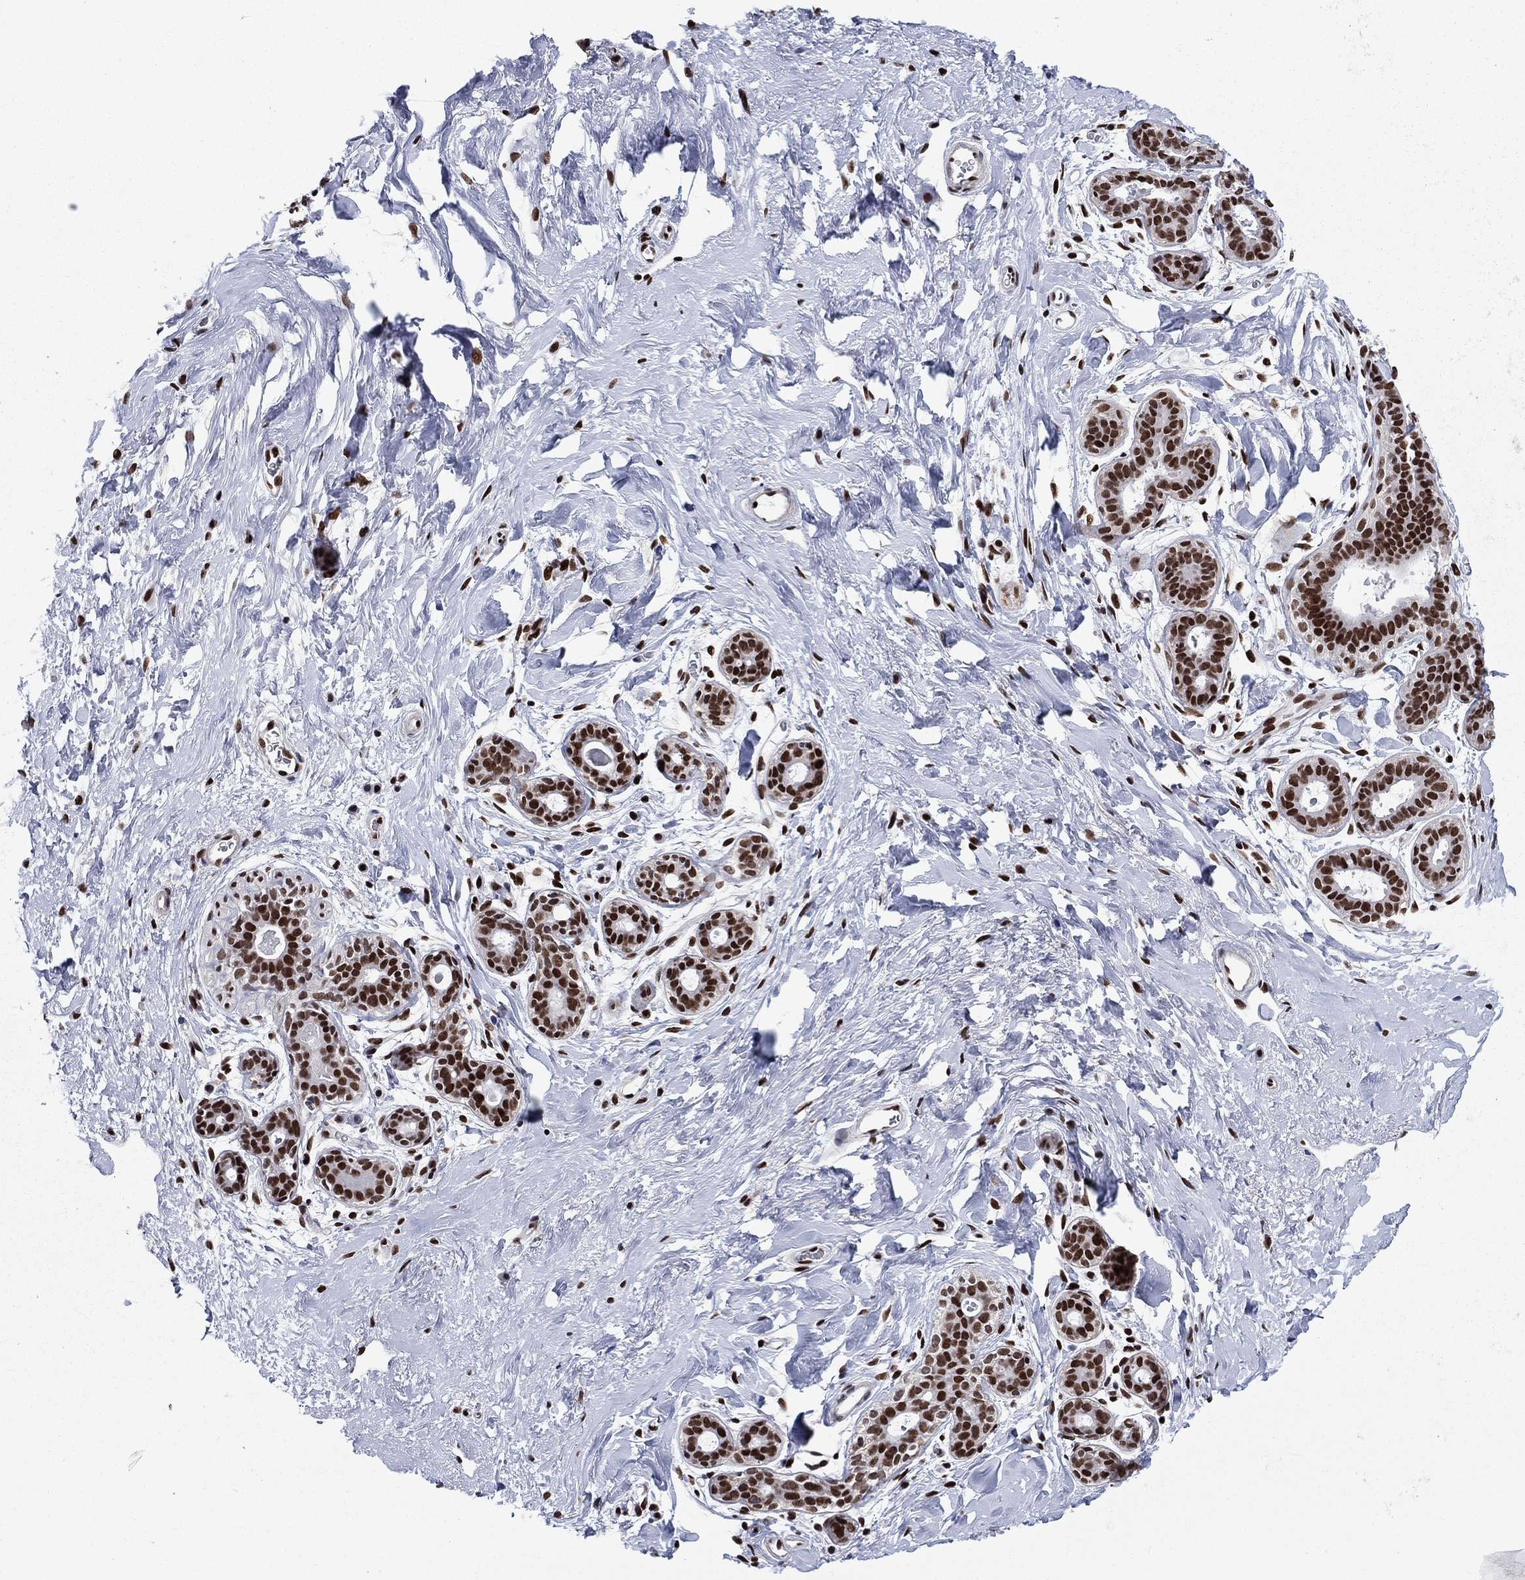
{"staining": {"intensity": "weak", "quantity": ">75%", "location": "nuclear"}, "tissue": "breast", "cell_type": "Adipocytes", "image_type": "normal", "snomed": [{"axis": "morphology", "description": "Normal tissue, NOS"}, {"axis": "topography", "description": "Breast"}], "caption": "Breast was stained to show a protein in brown. There is low levels of weak nuclear positivity in approximately >75% of adipocytes. (Stains: DAB in brown, nuclei in blue, Microscopy: brightfield microscopy at high magnification).", "gene": "RPRD1B", "patient": {"sex": "female", "age": 43}}